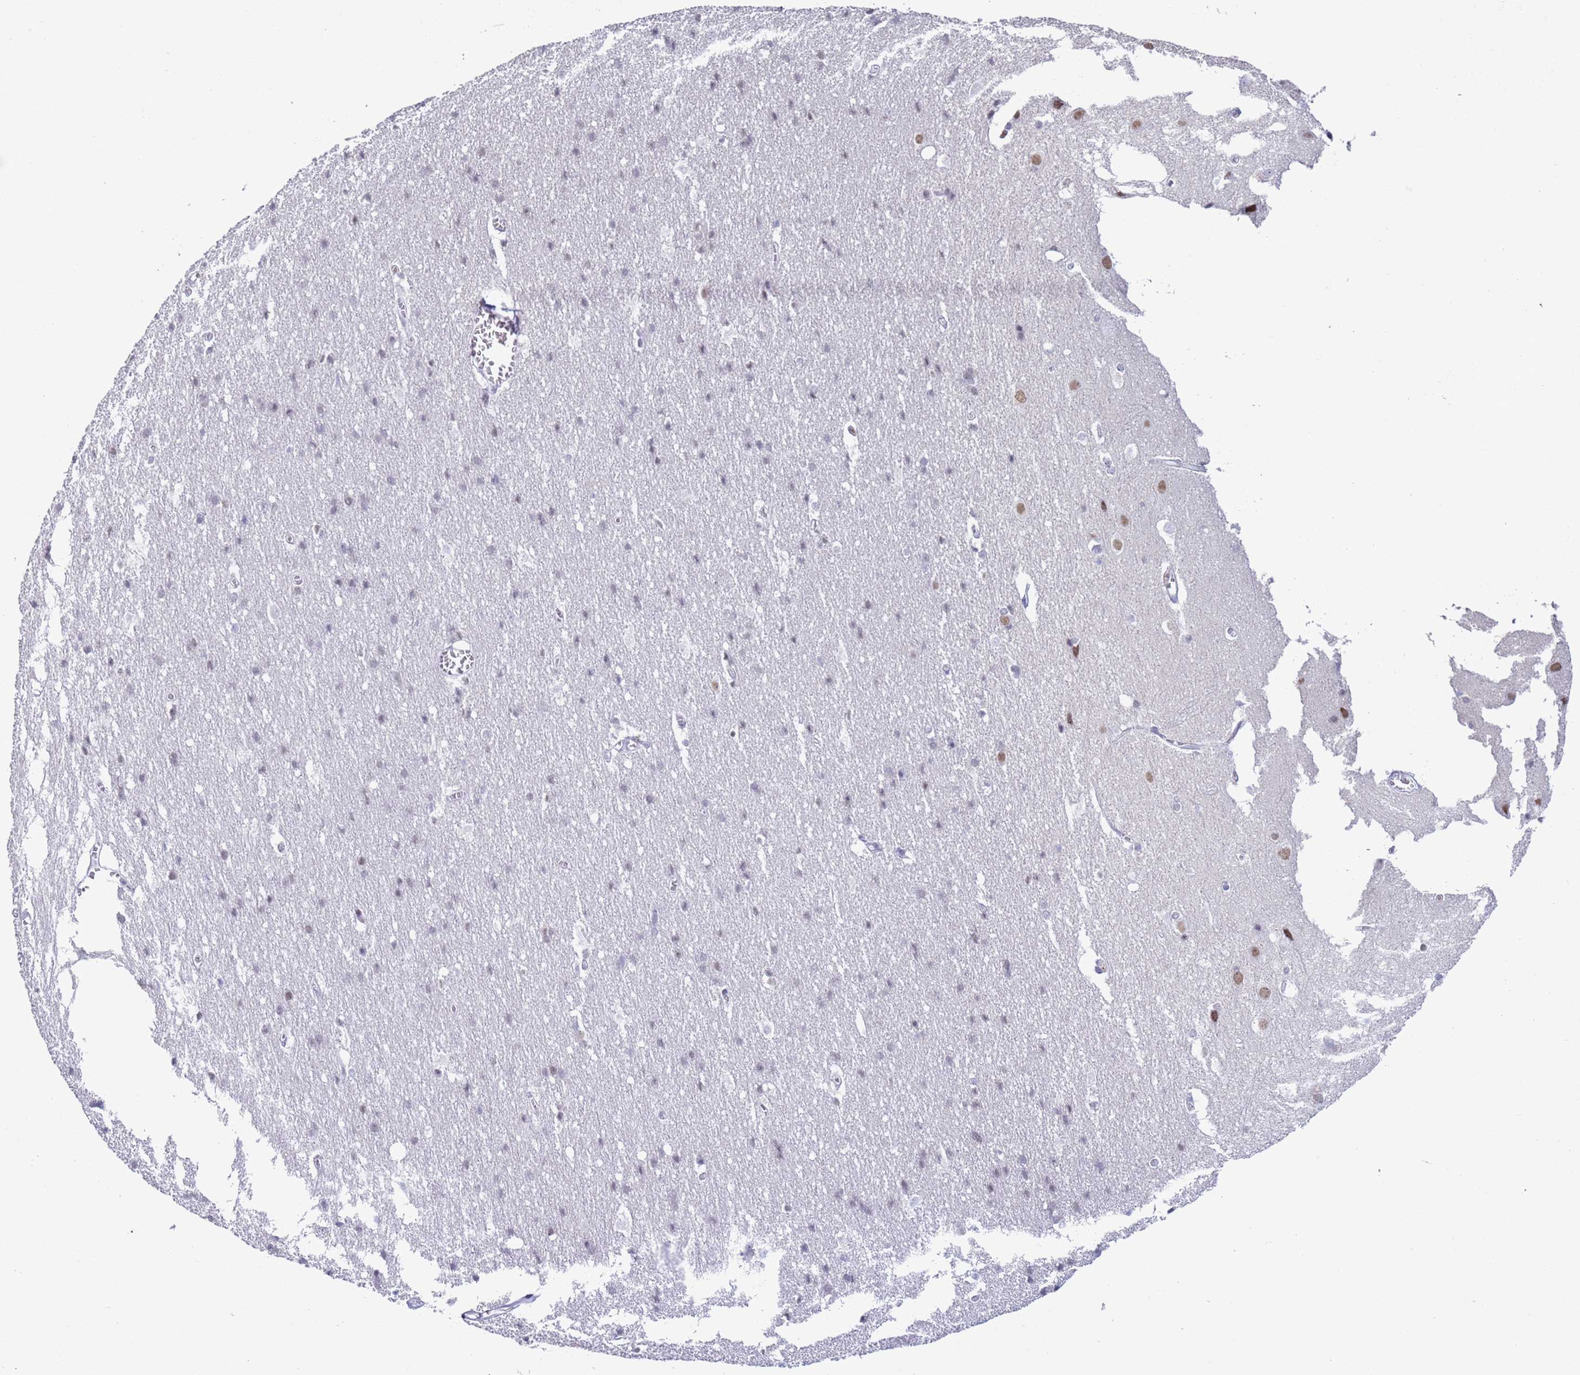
{"staining": {"intensity": "negative", "quantity": "none", "location": "none"}, "tissue": "cerebral cortex", "cell_type": "Endothelial cells", "image_type": "normal", "snomed": [{"axis": "morphology", "description": "Normal tissue, NOS"}, {"axis": "topography", "description": "Cerebral cortex"}], "caption": "Histopathology image shows no significant protein expression in endothelial cells of unremarkable cerebral cortex.", "gene": "NPAP1", "patient": {"sex": "male", "age": 54}}